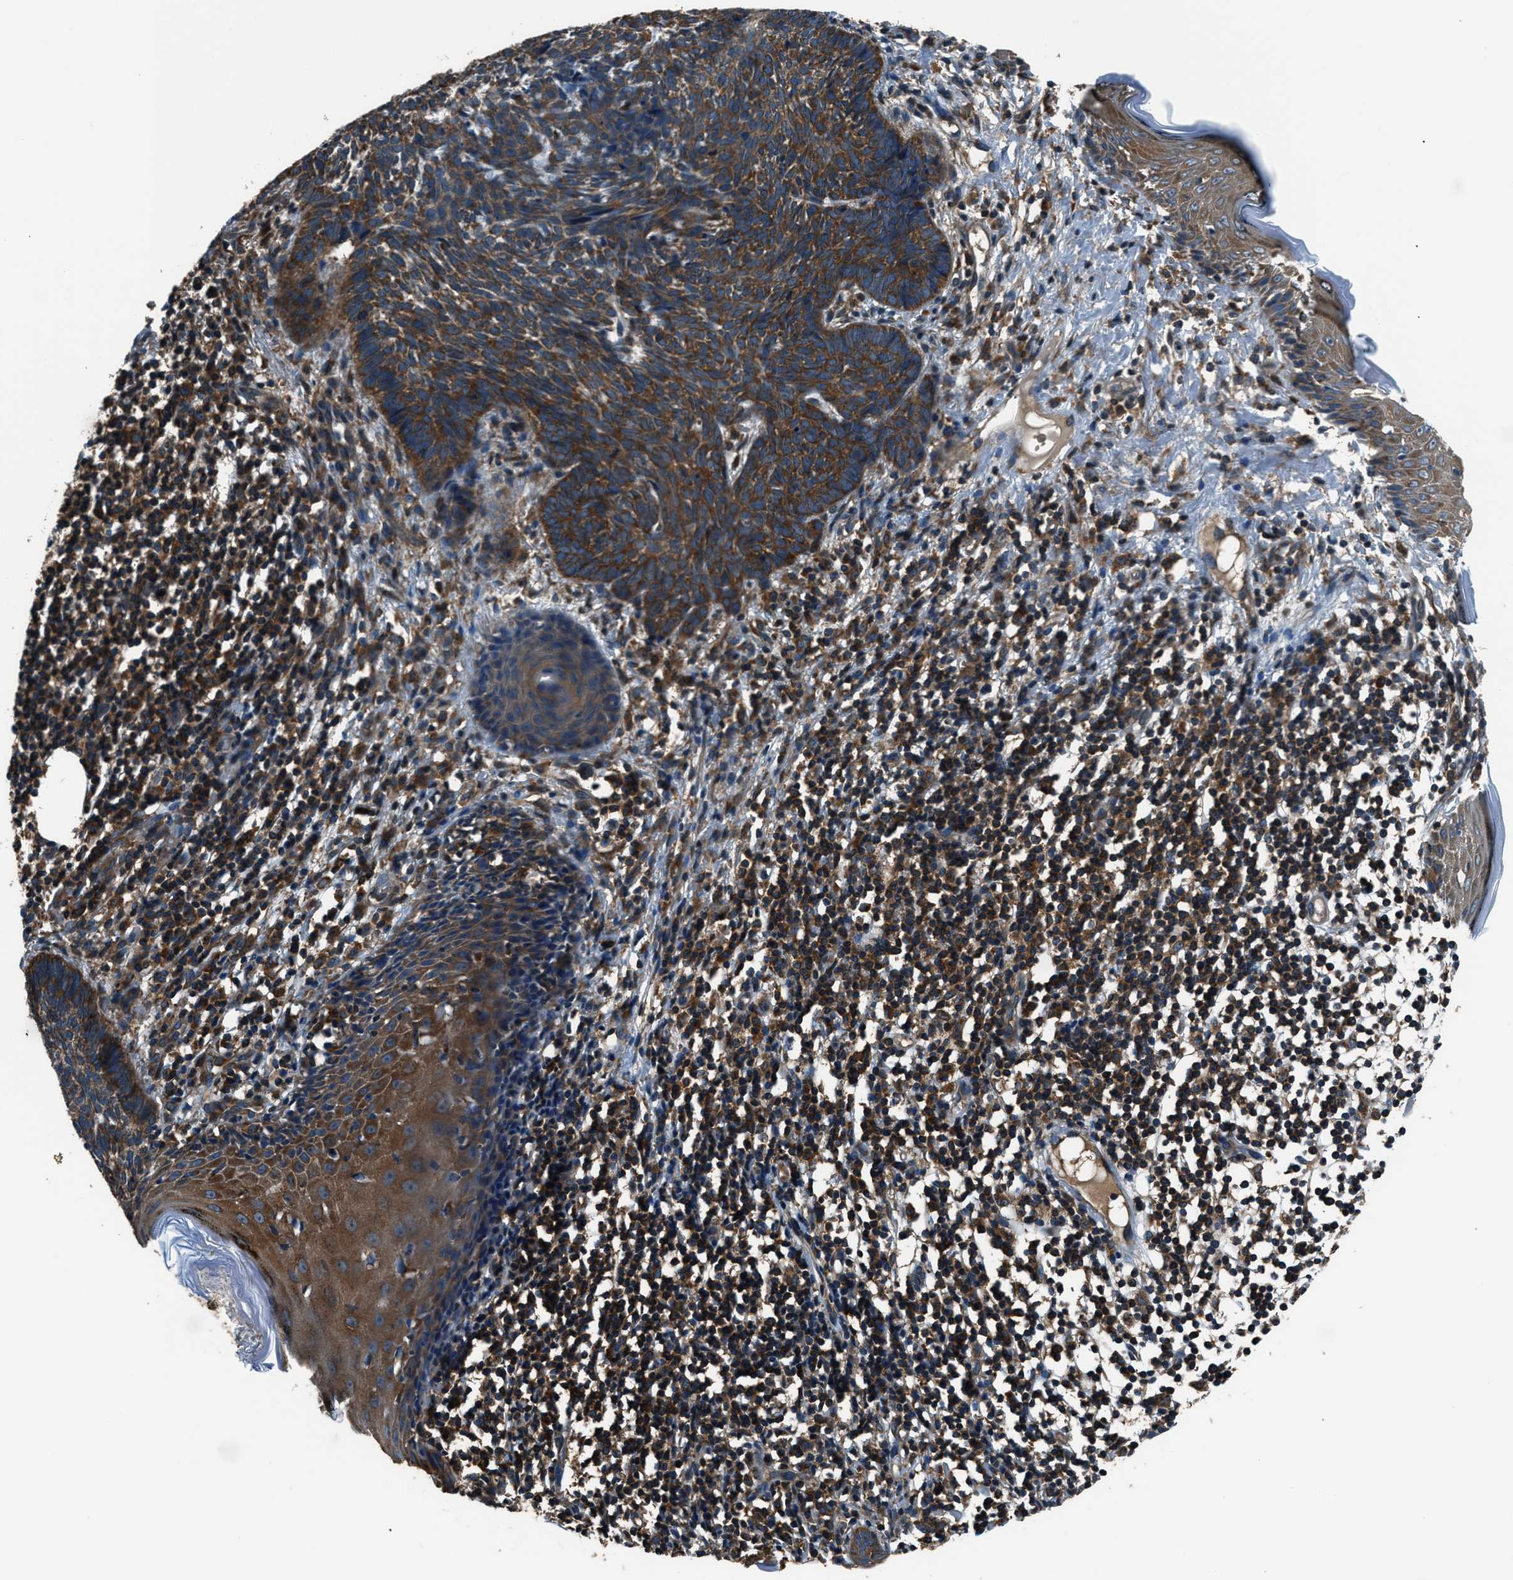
{"staining": {"intensity": "strong", "quantity": ">75%", "location": "cytoplasmic/membranous"}, "tissue": "skin cancer", "cell_type": "Tumor cells", "image_type": "cancer", "snomed": [{"axis": "morphology", "description": "Basal cell carcinoma"}, {"axis": "topography", "description": "Skin"}], "caption": "There is high levels of strong cytoplasmic/membranous expression in tumor cells of skin cancer (basal cell carcinoma), as demonstrated by immunohistochemical staining (brown color).", "gene": "ARFGAP2", "patient": {"sex": "male", "age": 60}}